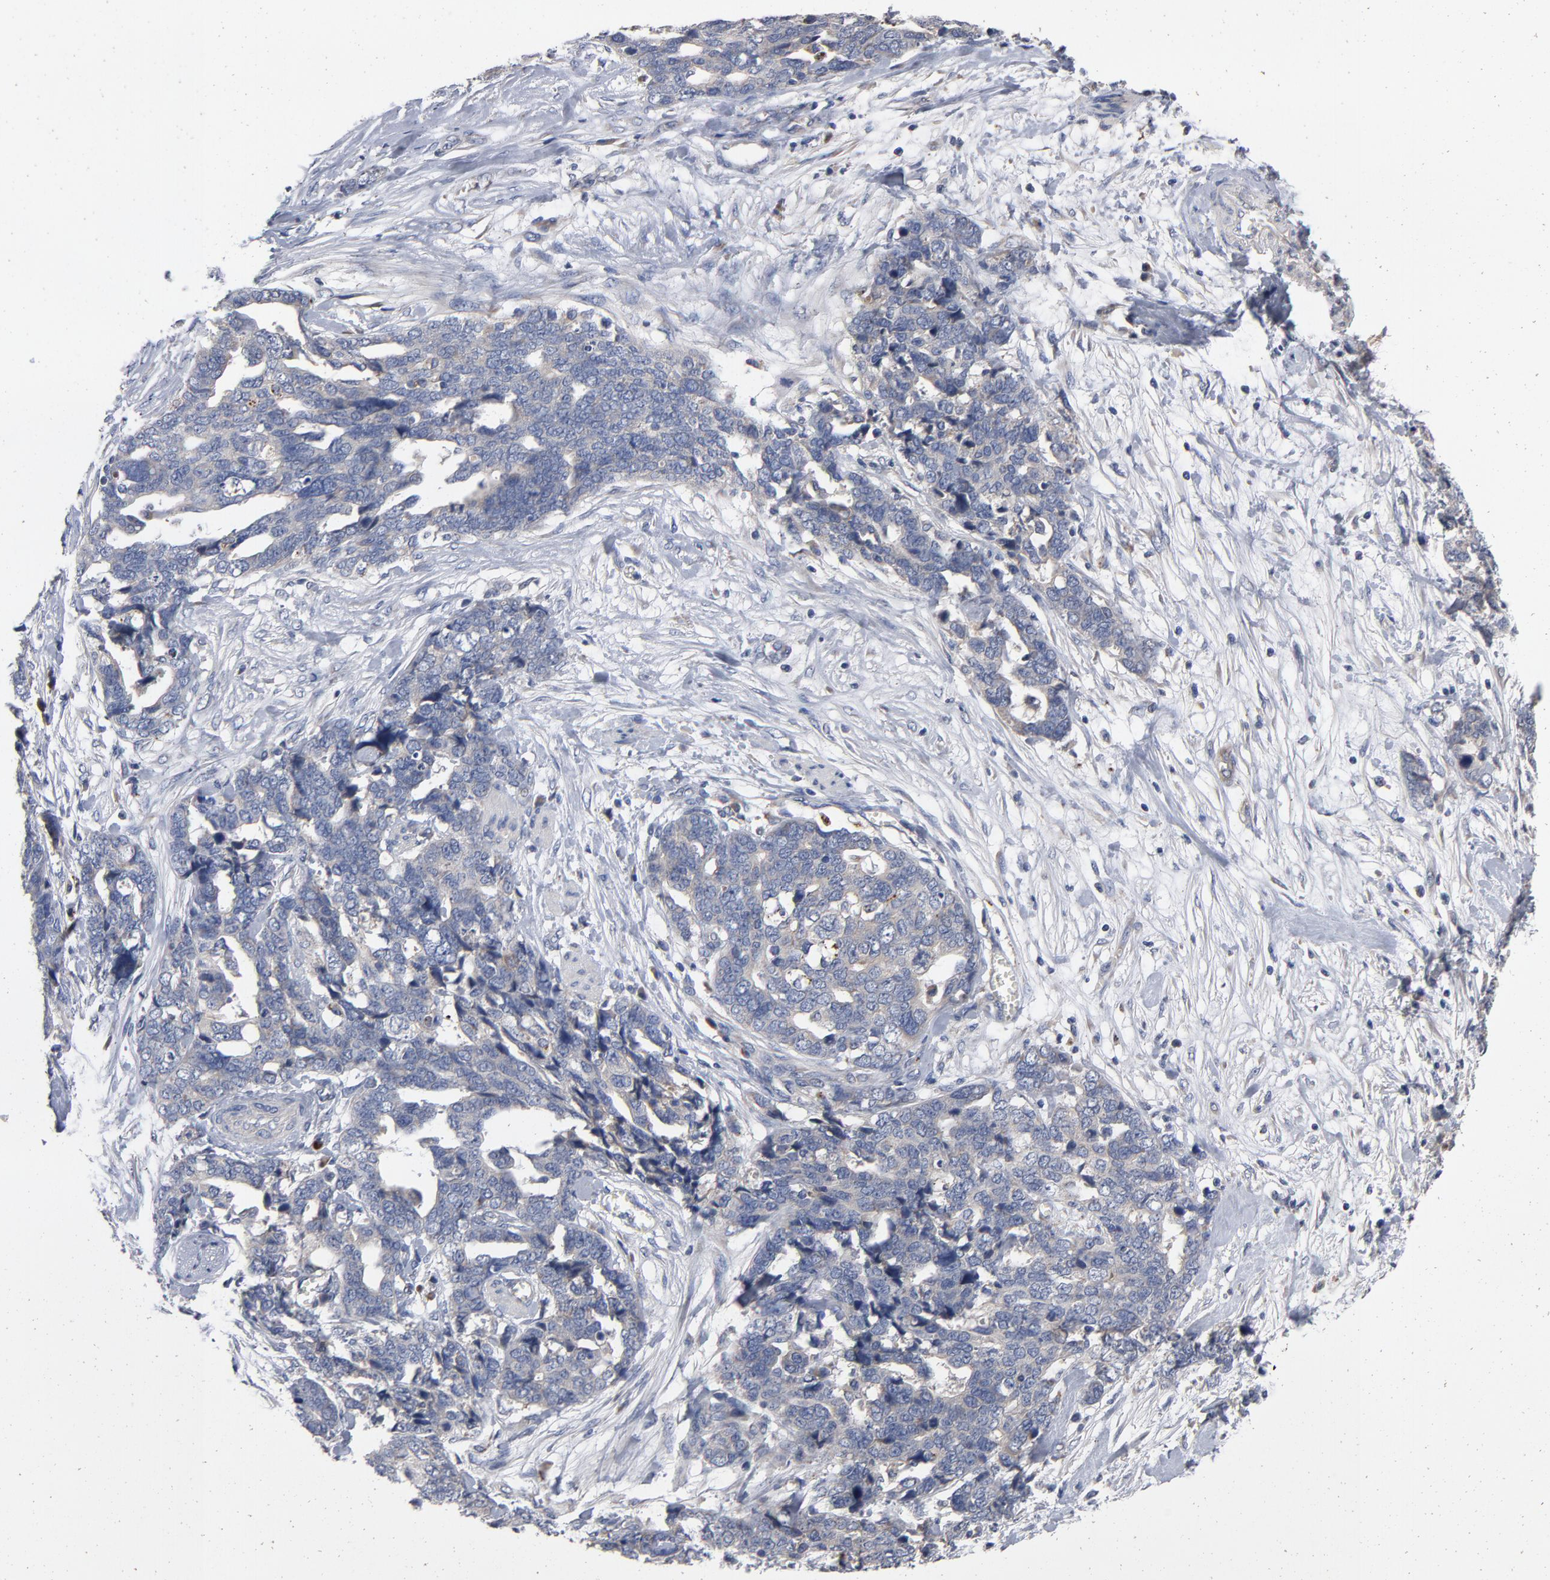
{"staining": {"intensity": "weak", "quantity": "<25%", "location": "cytoplasmic/membranous"}, "tissue": "ovarian cancer", "cell_type": "Tumor cells", "image_type": "cancer", "snomed": [{"axis": "morphology", "description": "Normal tissue, NOS"}, {"axis": "morphology", "description": "Cystadenocarcinoma, serous, NOS"}, {"axis": "topography", "description": "Fallopian tube"}, {"axis": "topography", "description": "Ovary"}], "caption": "This is a photomicrograph of immunohistochemistry (IHC) staining of serous cystadenocarcinoma (ovarian), which shows no positivity in tumor cells.", "gene": "CCDC134", "patient": {"sex": "female", "age": 56}}